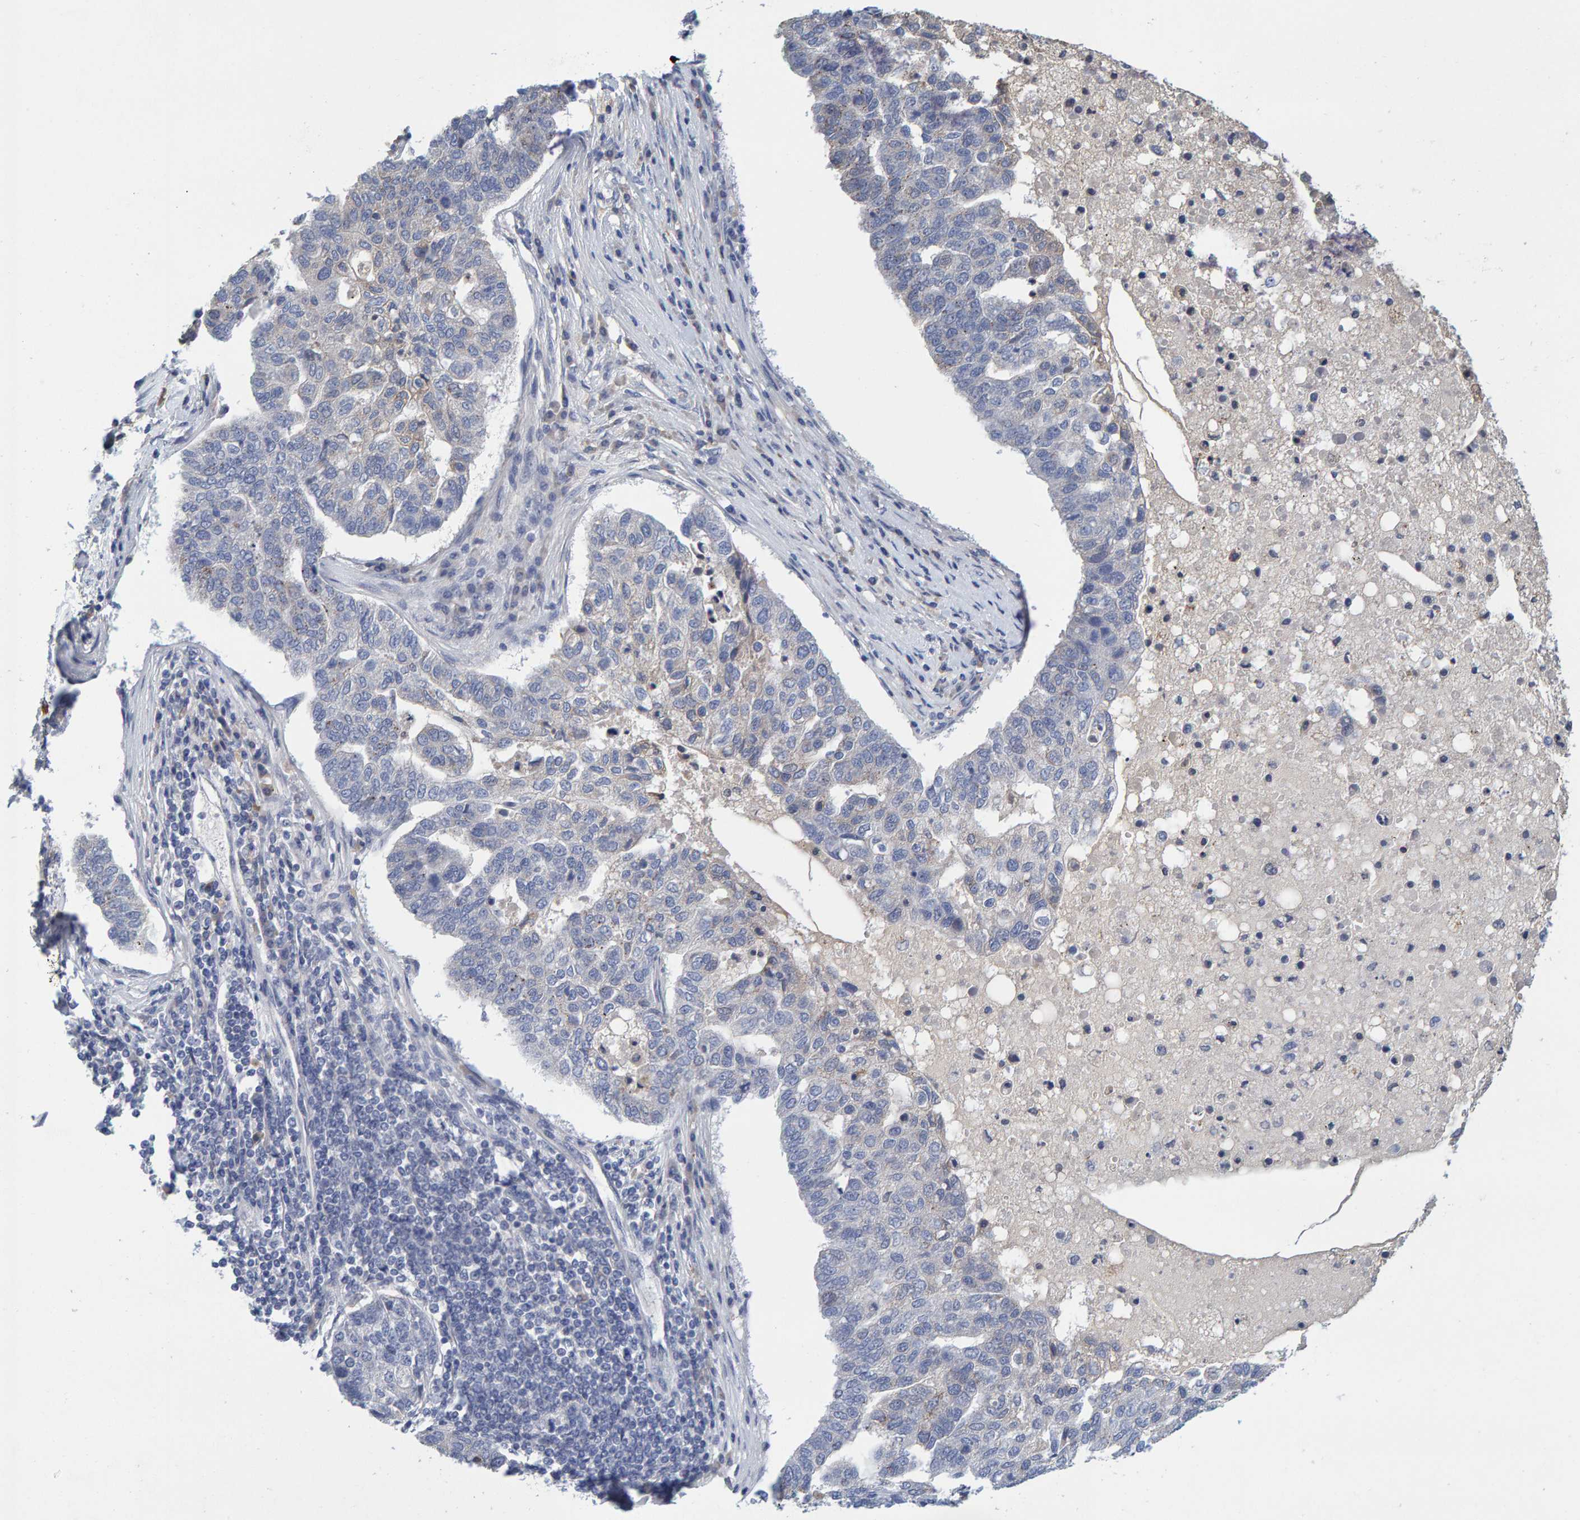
{"staining": {"intensity": "weak", "quantity": "<25%", "location": "cytoplasmic/membranous"}, "tissue": "pancreatic cancer", "cell_type": "Tumor cells", "image_type": "cancer", "snomed": [{"axis": "morphology", "description": "Adenocarcinoma, NOS"}, {"axis": "topography", "description": "Pancreas"}], "caption": "Histopathology image shows no protein positivity in tumor cells of pancreatic cancer tissue. (DAB (3,3'-diaminobenzidine) immunohistochemistry, high magnification).", "gene": "ZNF77", "patient": {"sex": "female", "age": 61}}